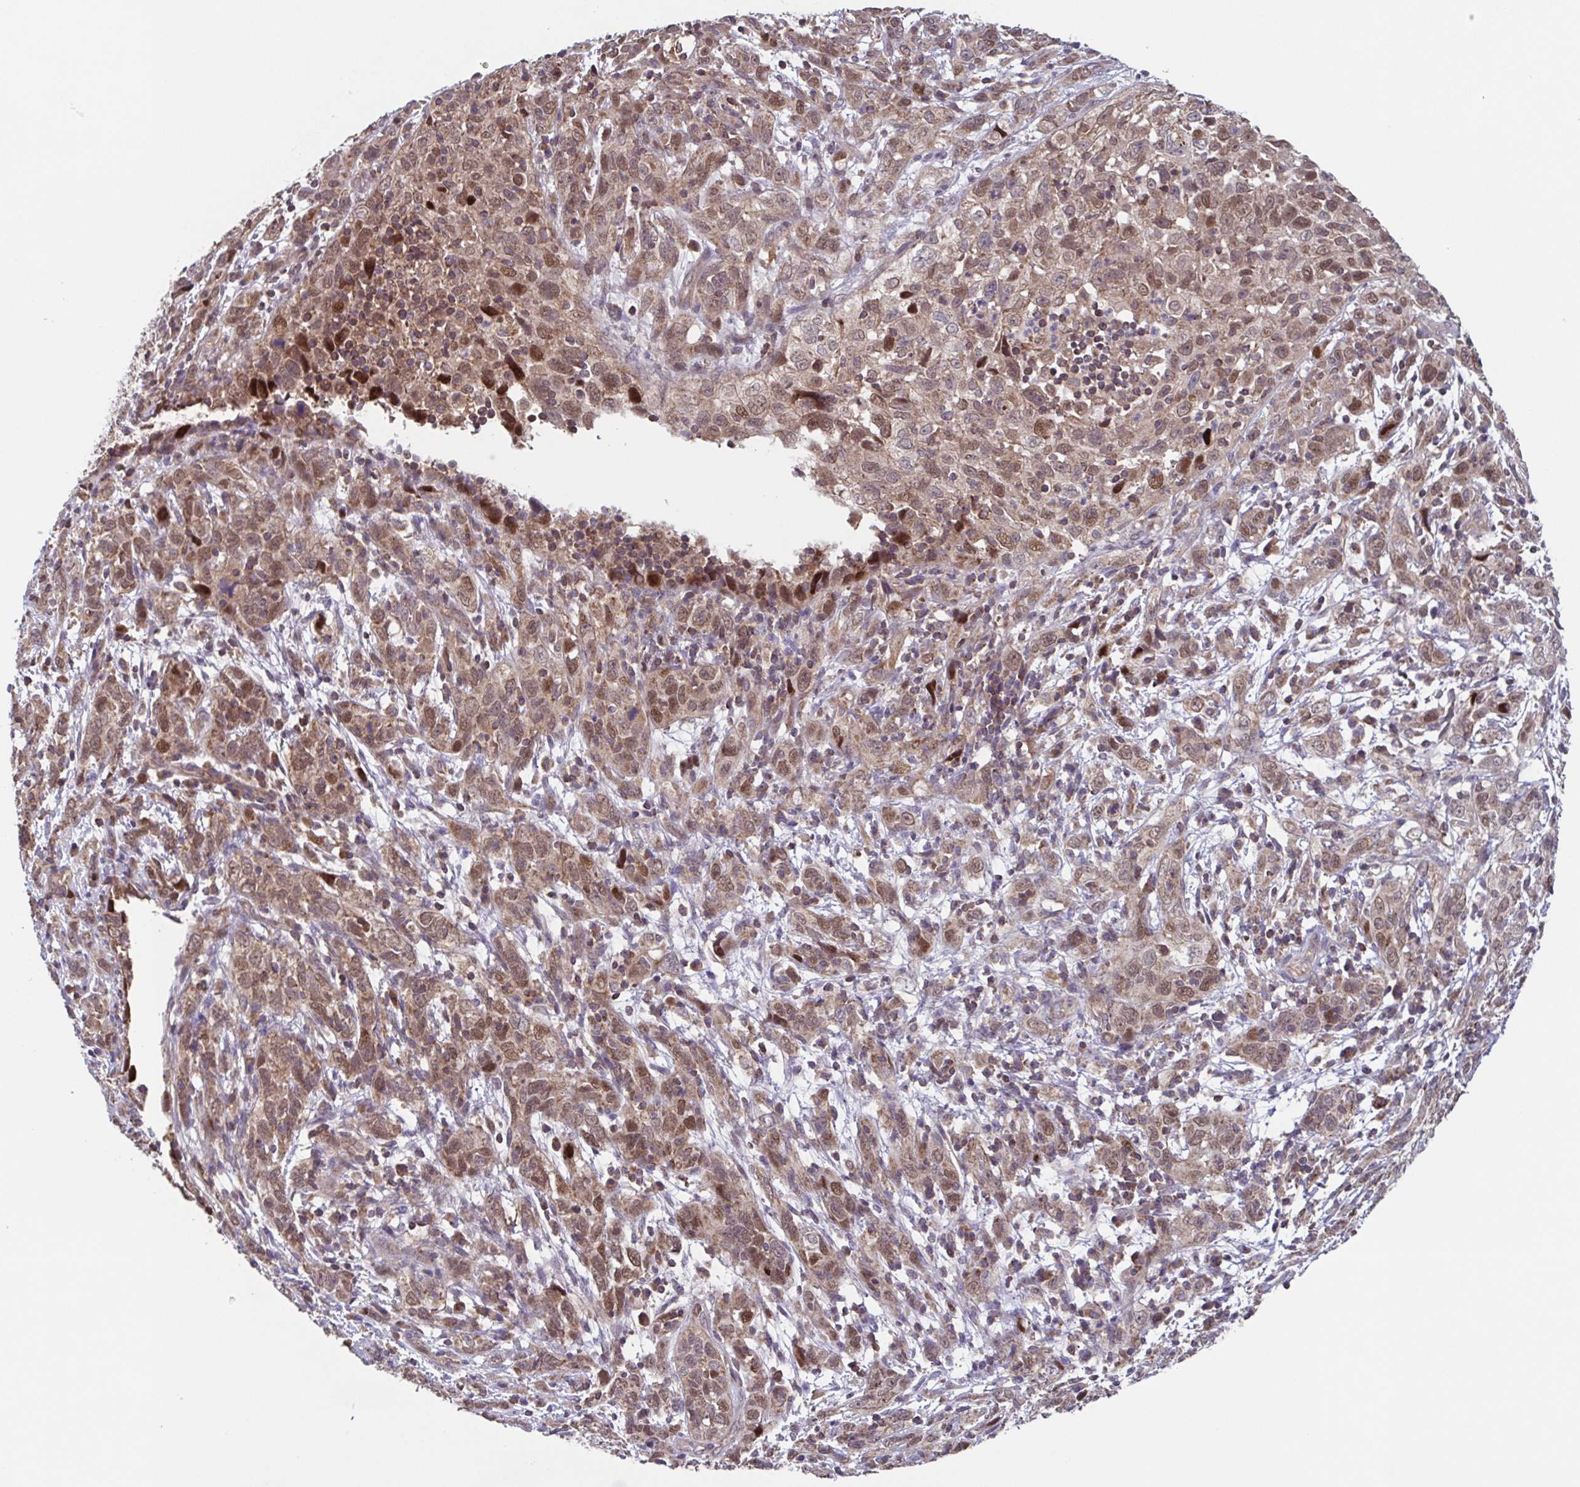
{"staining": {"intensity": "moderate", "quantity": ">75%", "location": "cytoplasmic/membranous,nuclear"}, "tissue": "cervical cancer", "cell_type": "Tumor cells", "image_type": "cancer", "snomed": [{"axis": "morphology", "description": "Adenocarcinoma, NOS"}, {"axis": "topography", "description": "Cervix"}], "caption": "Cervical cancer (adenocarcinoma) tissue reveals moderate cytoplasmic/membranous and nuclear expression in approximately >75% of tumor cells, visualized by immunohistochemistry.", "gene": "TTC19", "patient": {"sex": "female", "age": 40}}